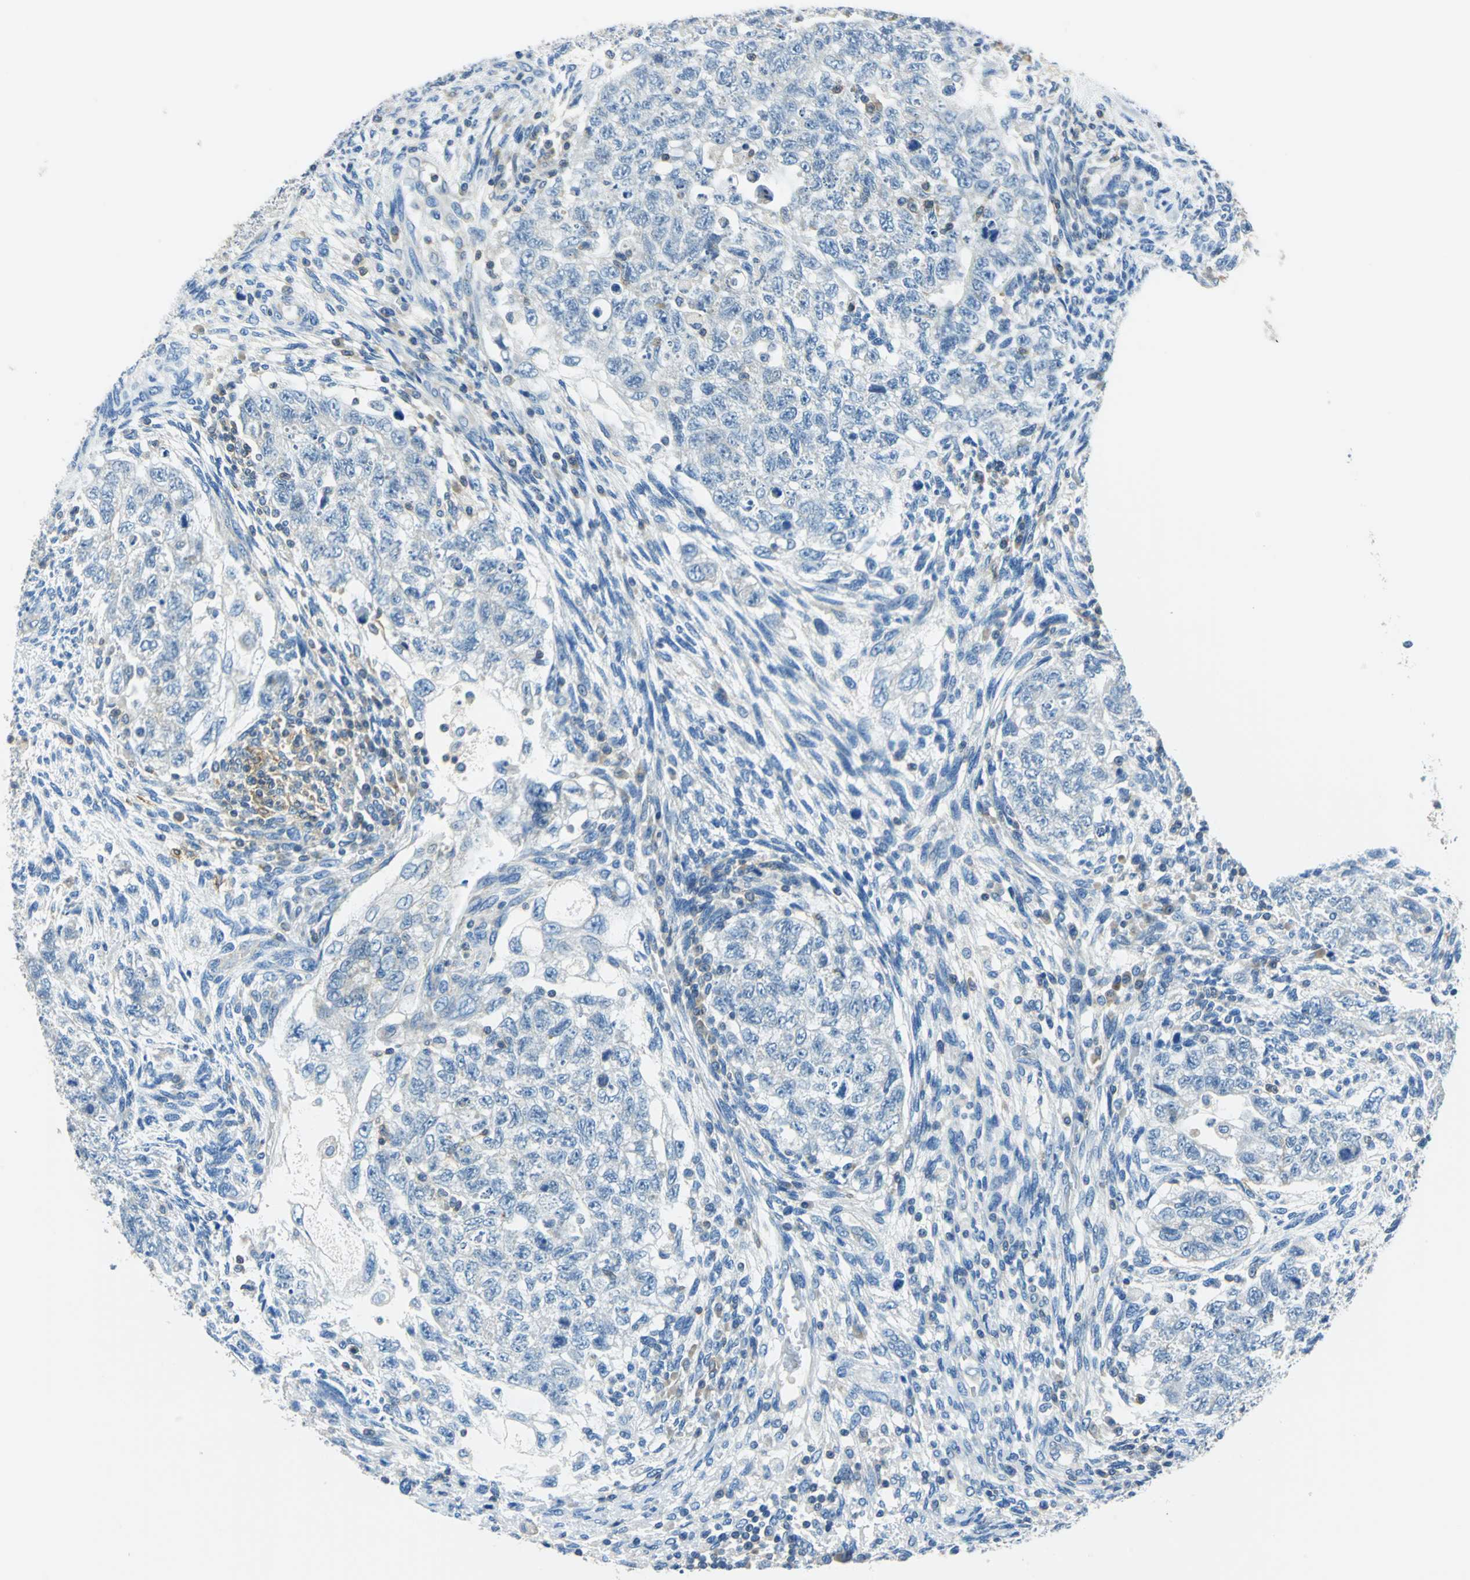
{"staining": {"intensity": "negative", "quantity": "none", "location": "none"}, "tissue": "testis cancer", "cell_type": "Tumor cells", "image_type": "cancer", "snomed": [{"axis": "morphology", "description": "Normal tissue, NOS"}, {"axis": "morphology", "description": "Carcinoma, Embryonal, NOS"}, {"axis": "topography", "description": "Testis"}], "caption": "This is an immunohistochemistry histopathology image of human testis embryonal carcinoma. There is no staining in tumor cells.", "gene": "CPA3", "patient": {"sex": "male", "age": 36}}